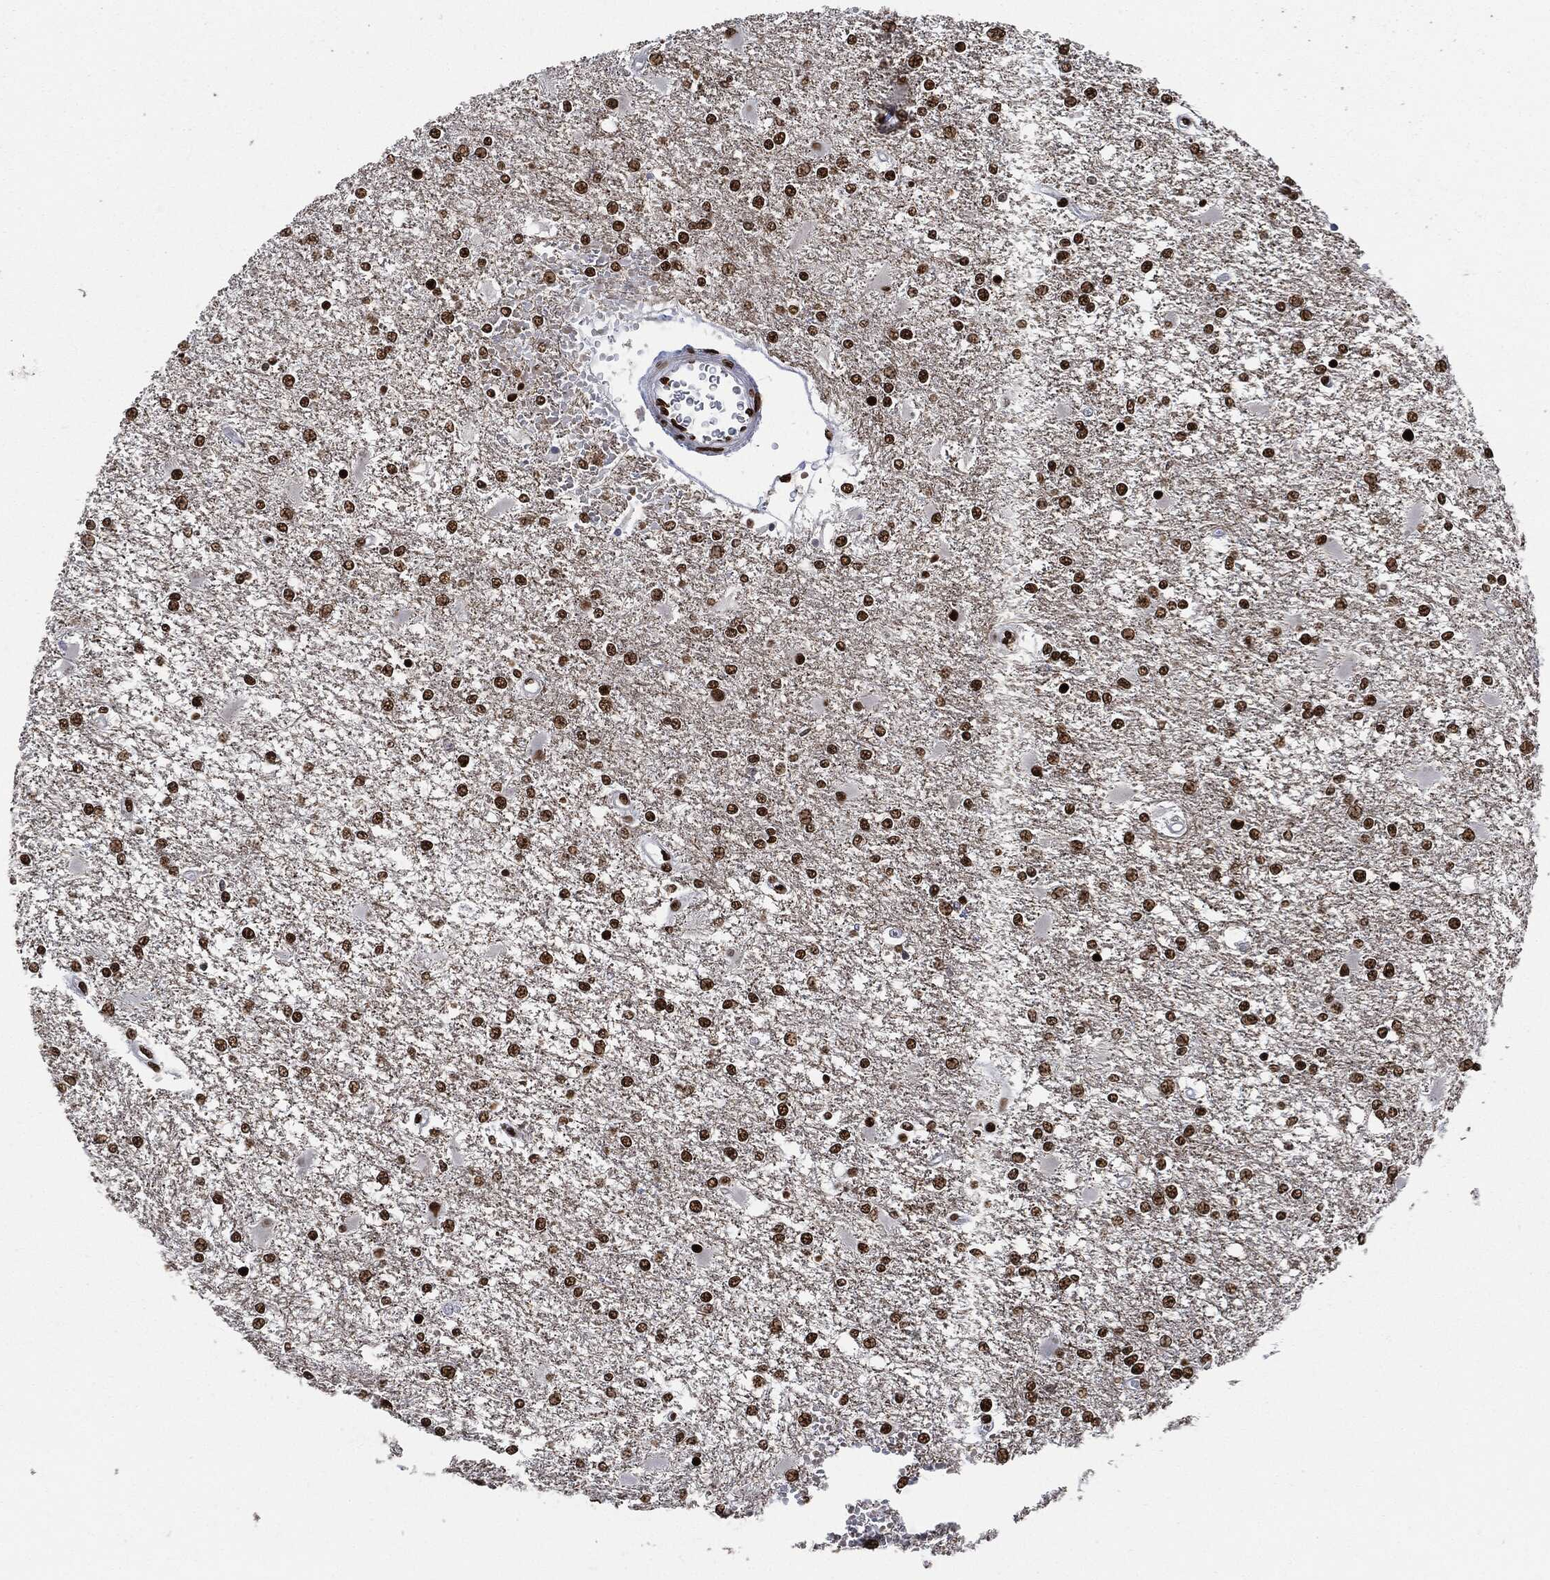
{"staining": {"intensity": "strong", "quantity": ">75%", "location": "nuclear"}, "tissue": "glioma", "cell_type": "Tumor cells", "image_type": "cancer", "snomed": [{"axis": "morphology", "description": "Glioma, malignant, High grade"}, {"axis": "topography", "description": "Cerebral cortex"}], "caption": "Glioma stained with immunohistochemistry (IHC) exhibits strong nuclear expression in about >75% of tumor cells. (DAB (3,3'-diaminobenzidine) = brown stain, brightfield microscopy at high magnification).", "gene": "RECQL", "patient": {"sex": "male", "age": 79}}